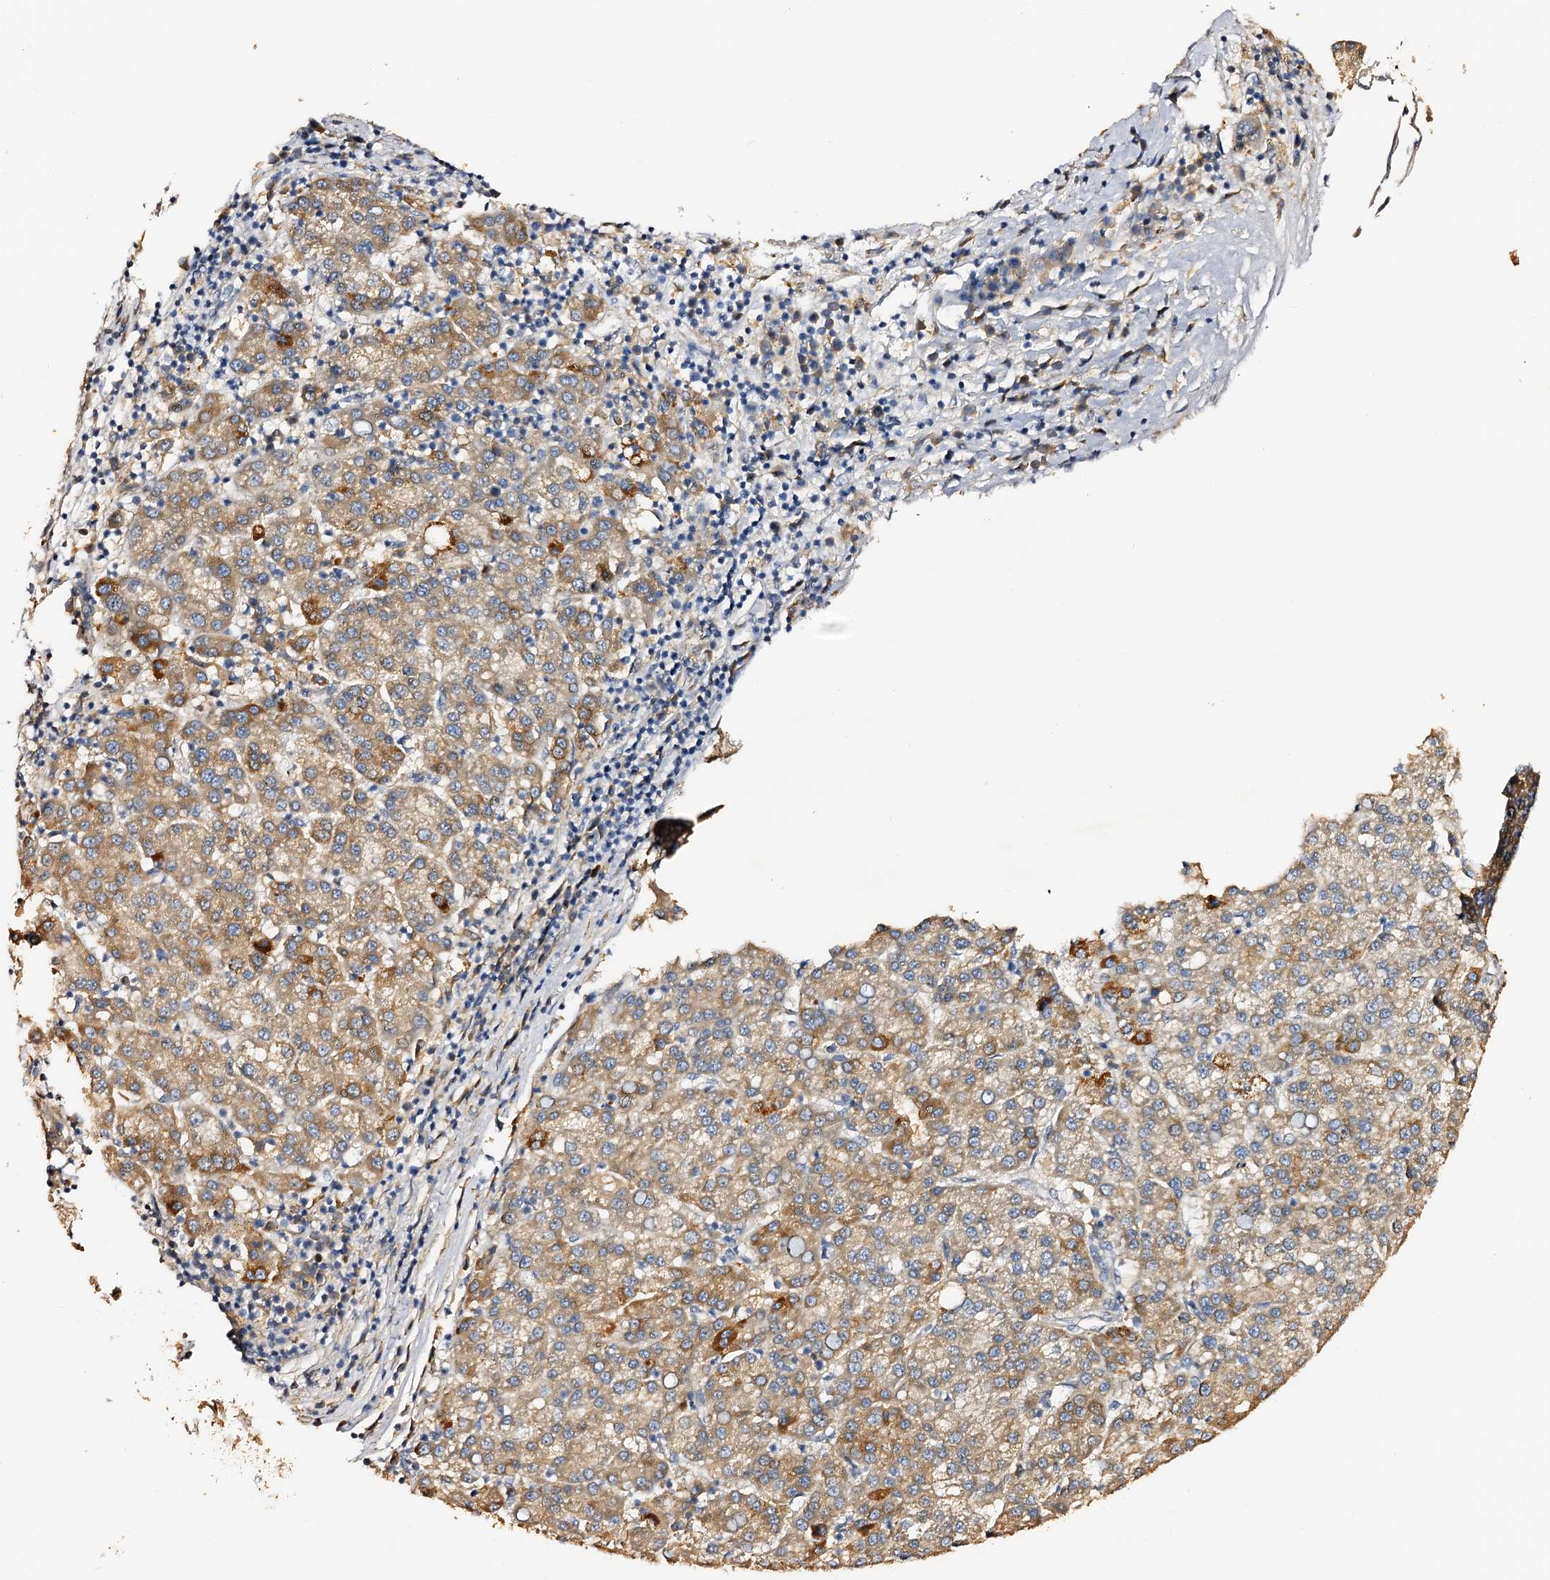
{"staining": {"intensity": "moderate", "quantity": ">75%", "location": "cytoplasmic/membranous"}, "tissue": "liver cancer", "cell_type": "Tumor cells", "image_type": "cancer", "snomed": [{"axis": "morphology", "description": "Carcinoma, Hepatocellular, NOS"}, {"axis": "topography", "description": "Liver"}], "caption": "Tumor cells exhibit moderate cytoplasmic/membranous expression in approximately >75% of cells in liver cancer.", "gene": "DMXL2", "patient": {"sex": "female", "age": 58}}